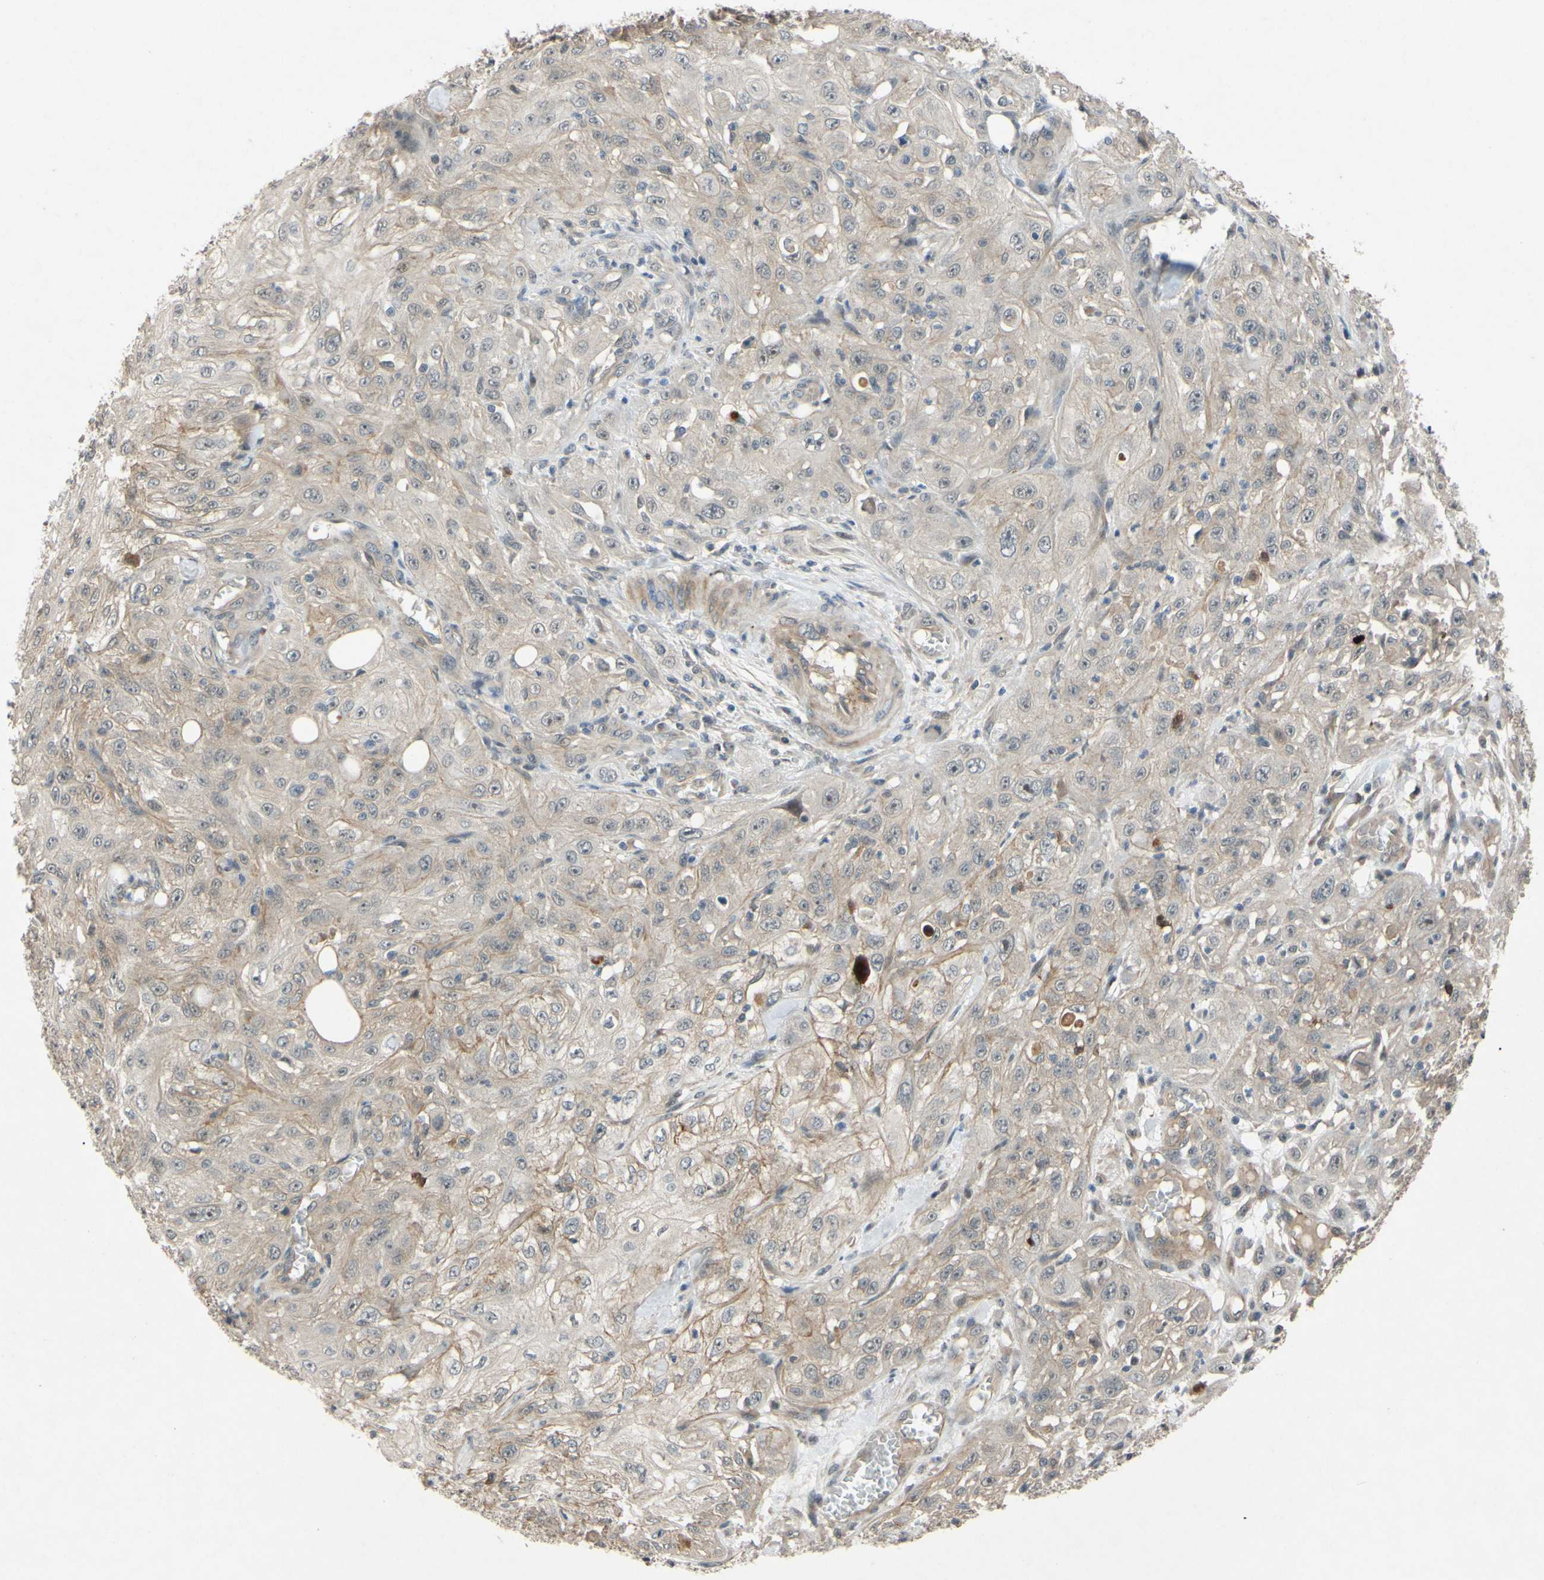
{"staining": {"intensity": "weak", "quantity": "25%-75%", "location": "cytoplasmic/membranous"}, "tissue": "skin cancer", "cell_type": "Tumor cells", "image_type": "cancer", "snomed": [{"axis": "morphology", "description": "Squamous cell carcinoma, NOS"}, {"axis": "morphology", "description": "Squamous cell carcinoma, metastatic, NOS"}, {"axis": "topography", "description": "Skin"}, {"axis": "topography", "description": "Lymph node"}], "caption": "Immunohistochemistry (DAB) staining of human skin cancer (squamous cell carcinoma) shows weak cytoplasmic/membranous protein expression in about 25%-75% of tumor cells. (Brightfield microscopy of DAB IHC at high magnification).", "gene": "ALK", "patient": {"sex": "male", "age": 75}}